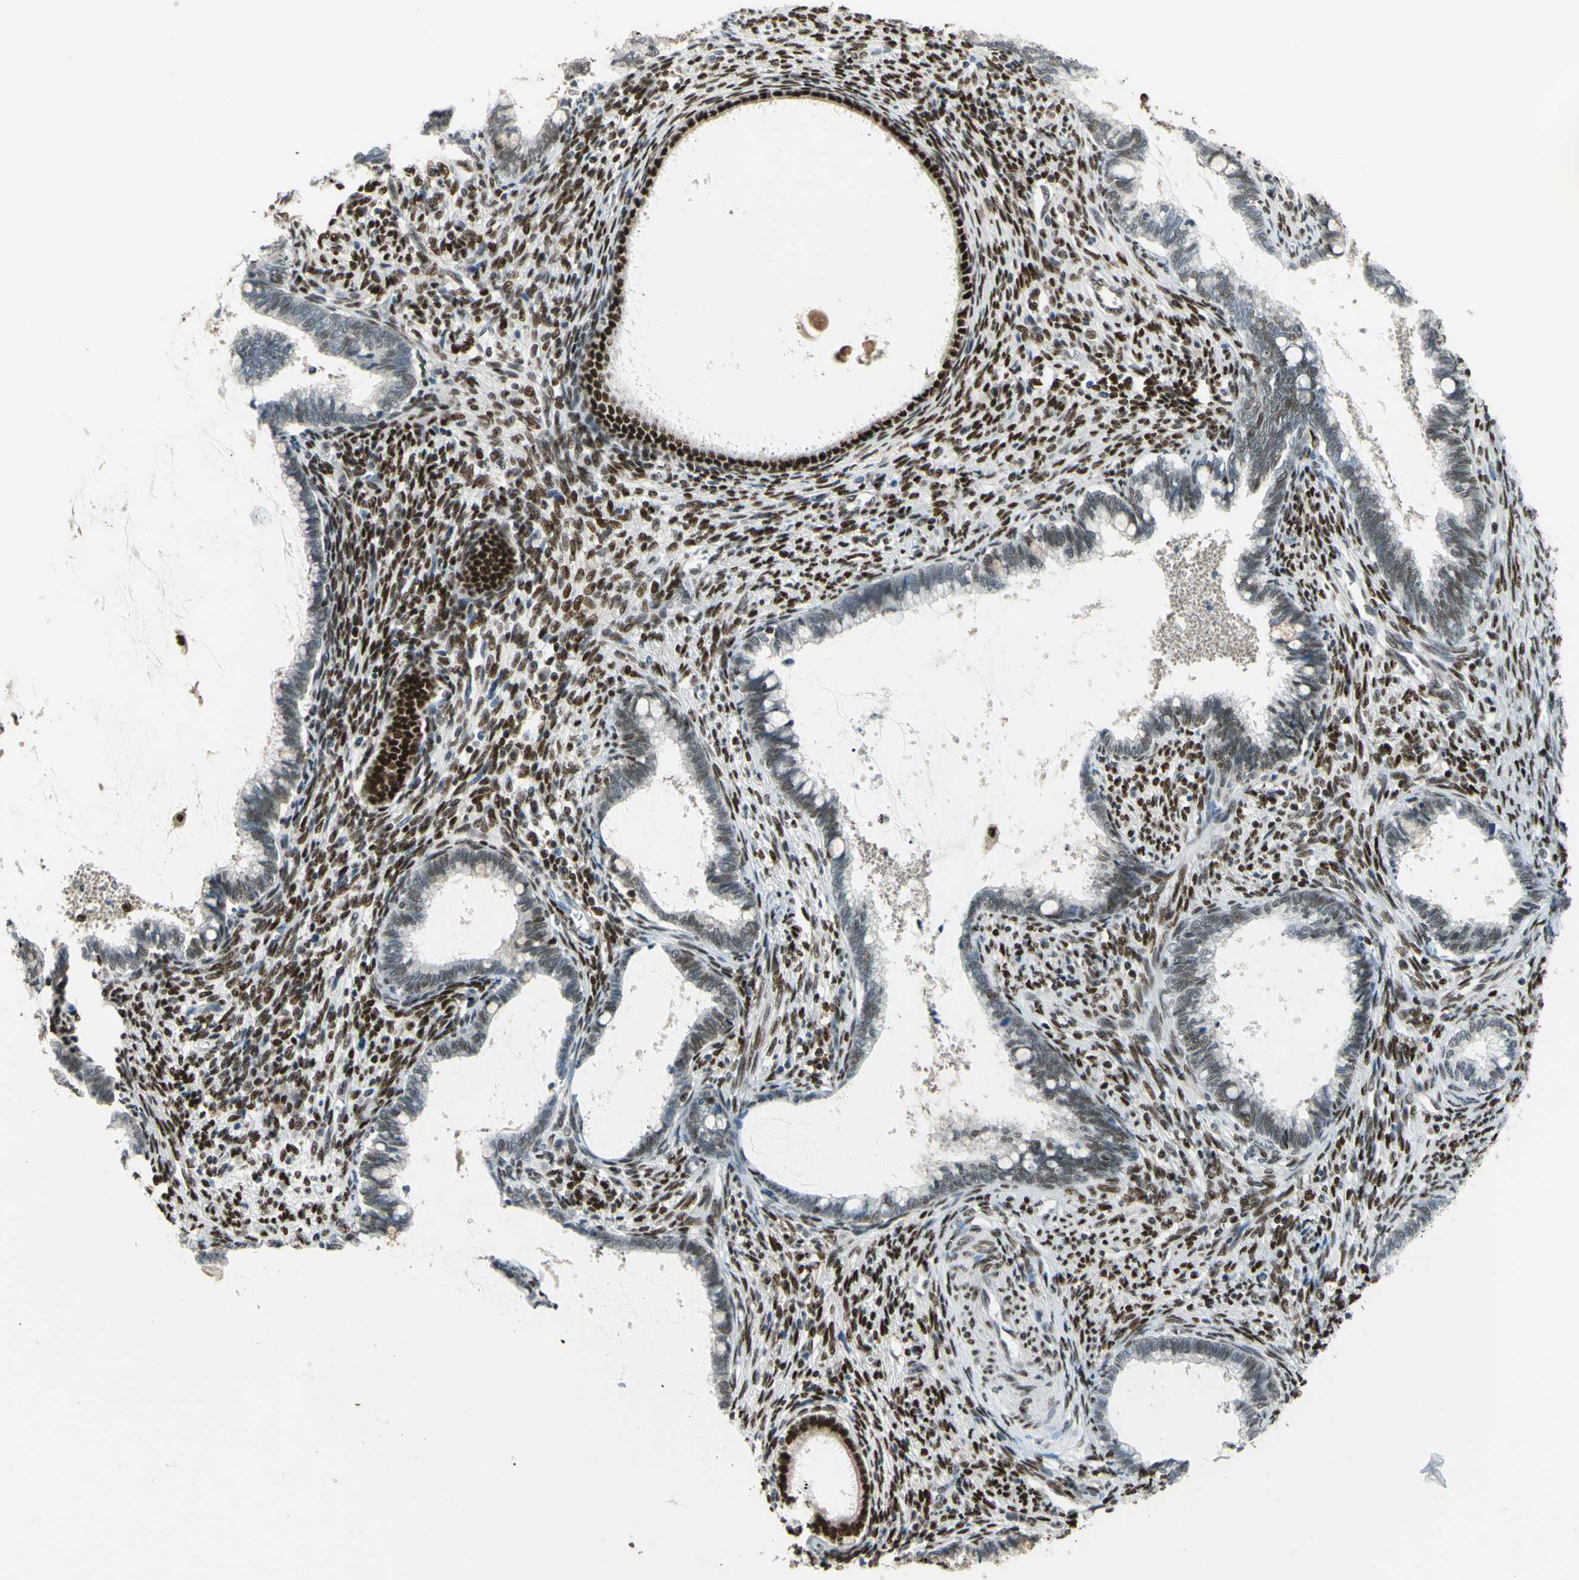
{"staining": {"intensity": "negative", "quantity": "none", "location": "none"}, "tissue": "cervical cancer", "cell_type": "Tumor cells", "image_type": "cancer", "snomed": [{"axis": "morphology", "description": "Adenocarcinoma, NOS"}, {"axis": "topography", "description": "Cervix"}], "caption": "This is an immunohistochemistry micrograph of cervical cancer. There is no positivity in tumor cells.", "gene": "FKBP5", "patient": {"sex": "female", "age": 44}}